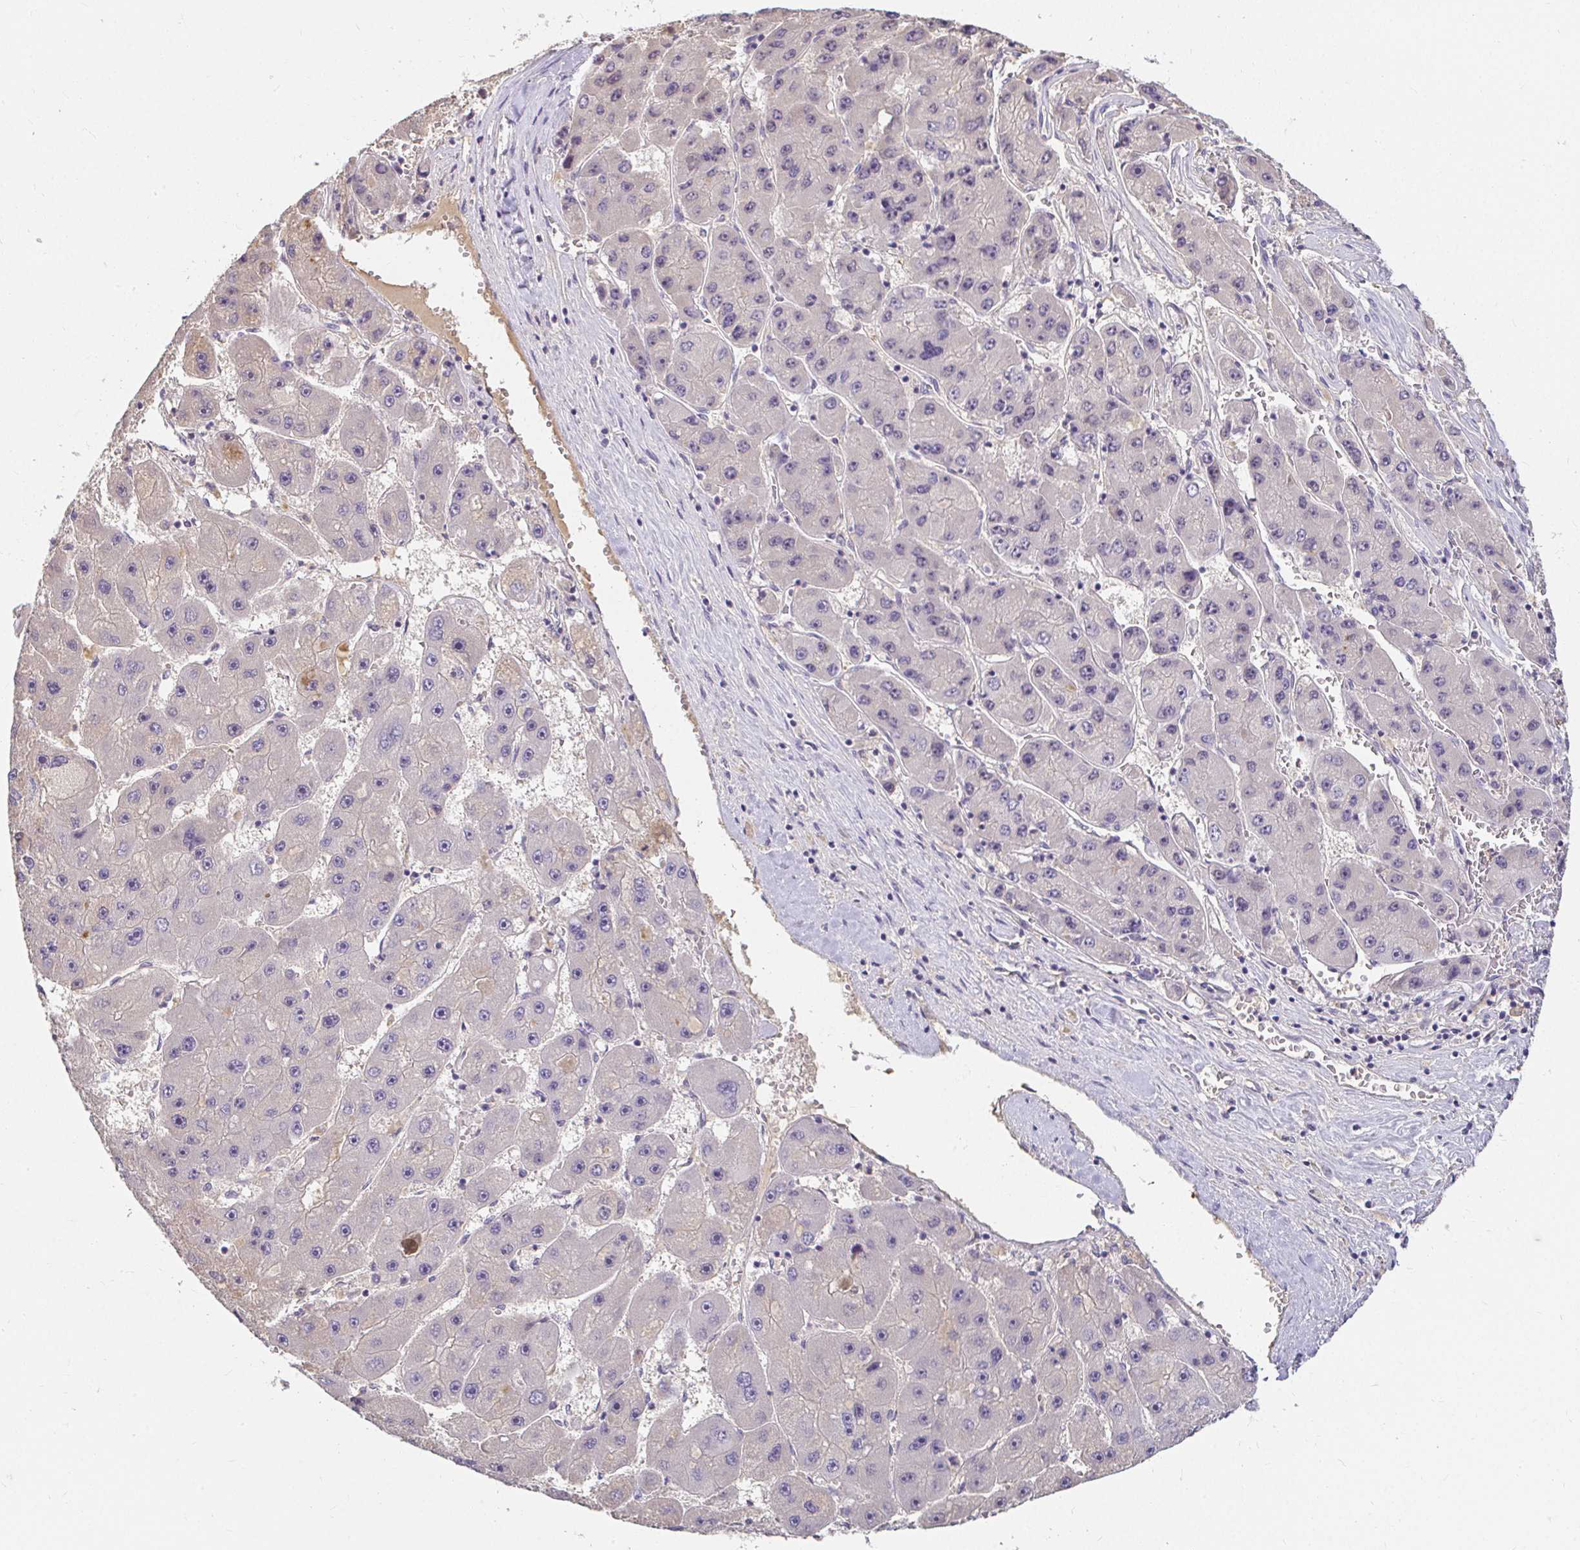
{"staining": {"intensity": "negative", "quantity": "none", "location": "none"}, "tissue": "liver cancer", "cell_type": "Tumor cells", "image_type": "cancer", "snomed": [{"axis": "morphology", "description": "Carcinoma, Hepatocellular, NOS"}, {"axis": "topography", "description": "Liver"}], "caption": "This is an immunohistochemistry image of human hepatocellular carcinoma (liver). There is no positivity in tumor cells.", "gene": "LOXL4", "patient": {"sex": "female", "age": 61}}